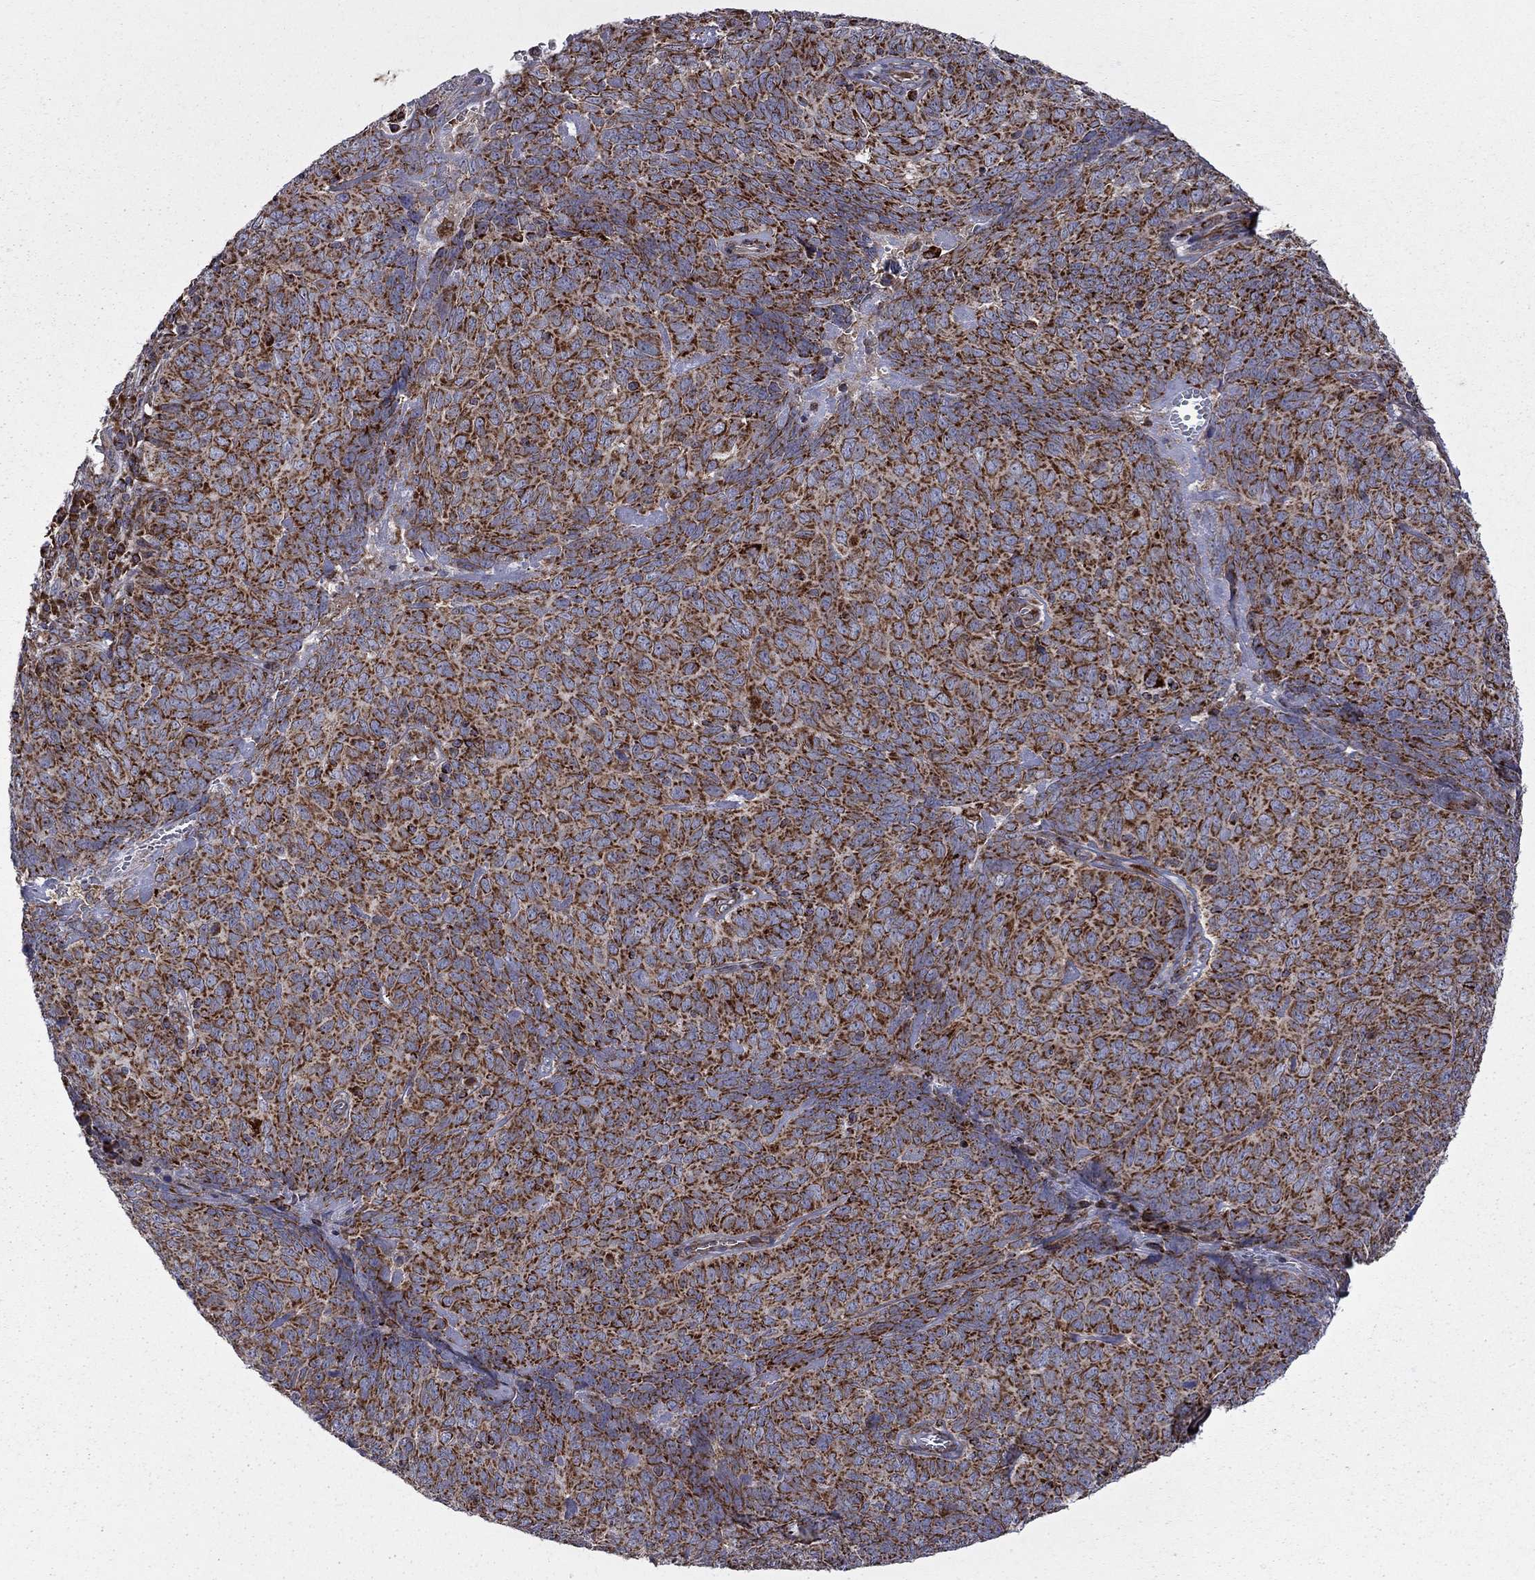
{"staining": {"intensity": "strong", "quantity": "25%-75%", "location": "cytoplasmic/membranous"}, "tissue": "skin cancer", "cell_type": "Tumor cells", "image_type": "cancer", "snomed": [{"axis": "morphology", "description": "Squamous cell carcinoma, NOS"}, {"axis": "topography", "description": "Skin"}, {"axis": "topography", "description": "Anal"}], "caption": "Skin cancer stained with a protein marker shows strong staining in tumor cells.", "gene": "CLPTM1", "patient": {"sex": "female", "age": 51}}